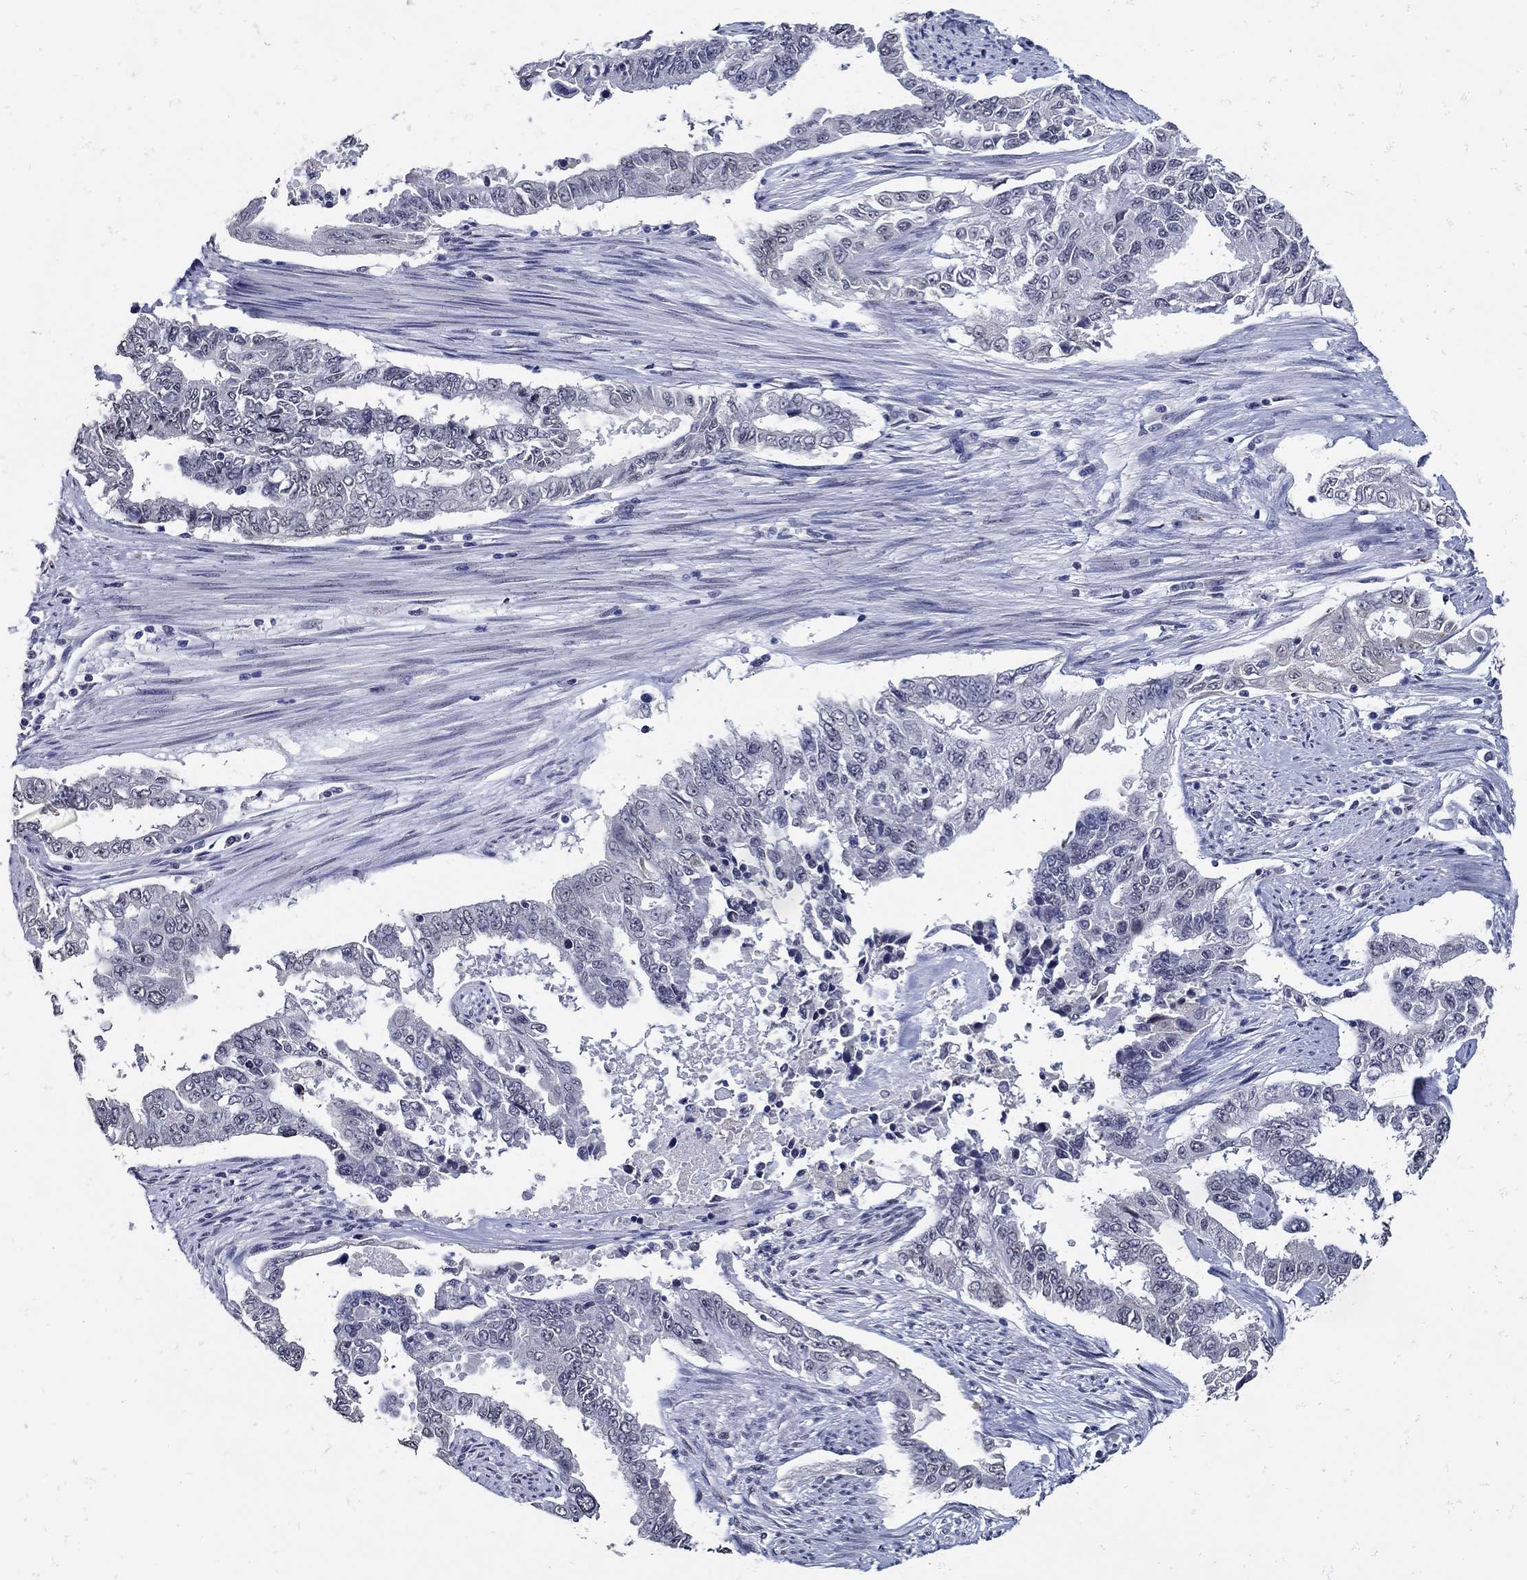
{"staining": {"intensity": "negative", "quantity": "none", "location": "none"}, "tissue": "endometrial cancer", "cell_type": "Tumor cells", "image_type": "cancer", "snomed": [{"axis": "morphology", "description": "Adenocarcinoma, NOS"}, {"axis": "topography", "description": "Uterus"}], "caption": "Protein analysis of endometrial cancer demonstrates no significant expression in tumor cells.", "gene": "KCNN3", "patient": {"sex": "female", "age": 59}}